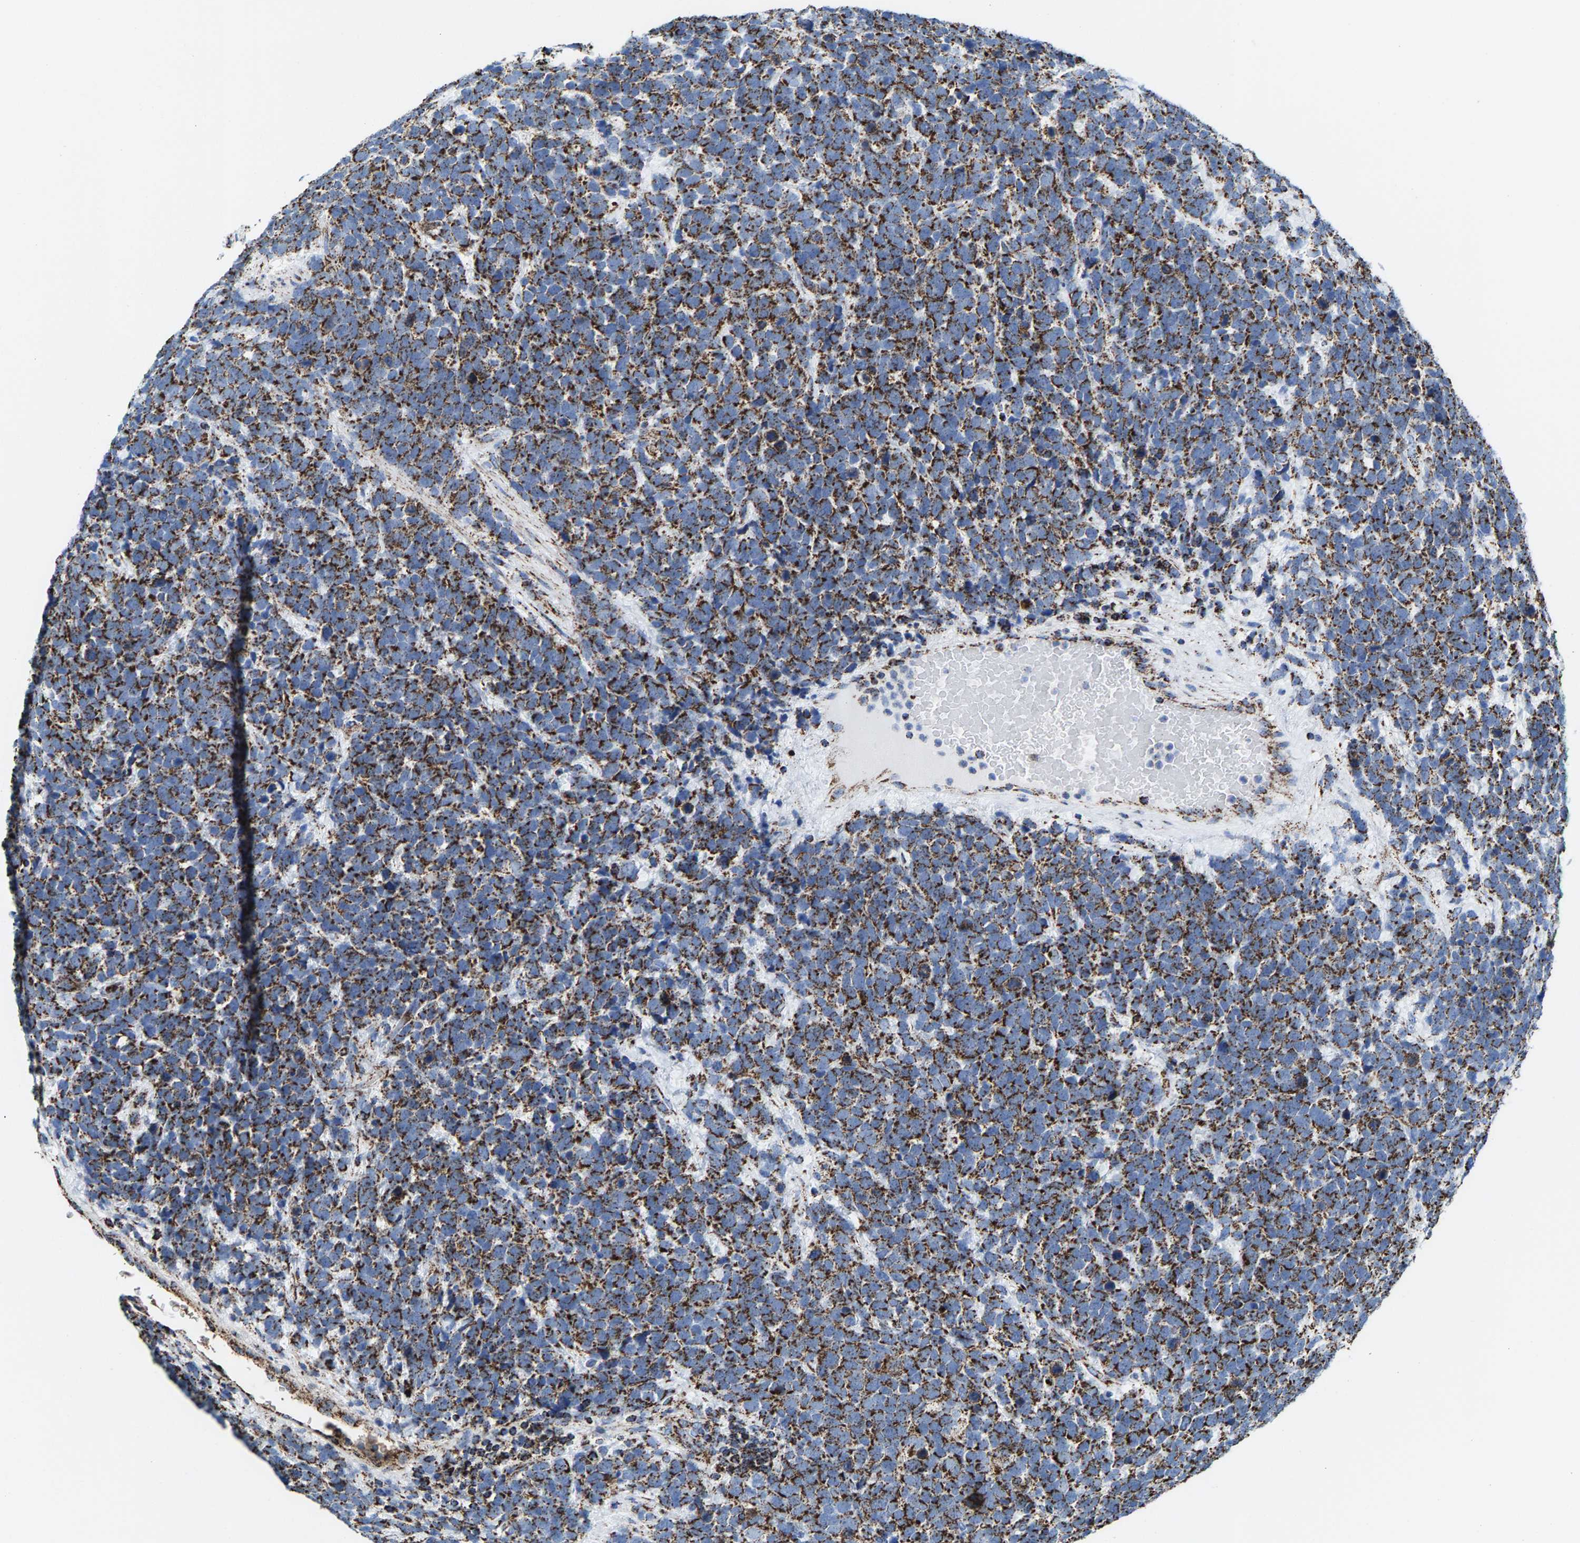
{"staining": {"intensity": "moderate", "quantity": ">75%", "location": "cytoplasmic/membranous"}, "tissue": "urothelial cancer", "cell_type": "Tumor cells", "image_type": "cancer", "snomed": [{"axis": "morphology", "description": "Urothelial carcinoma, High grade"}, {"axis": "topography", "description": "Urinary bladder"}], "caption": "Approximately >75% of tumor cells in urothelial cancer show moderate cytoplasmic/membranous protein expression as visualized by brown immunohistochemical staining.", "gene": "ECHS1", "patient": {"sex": "female", "age": 82}}